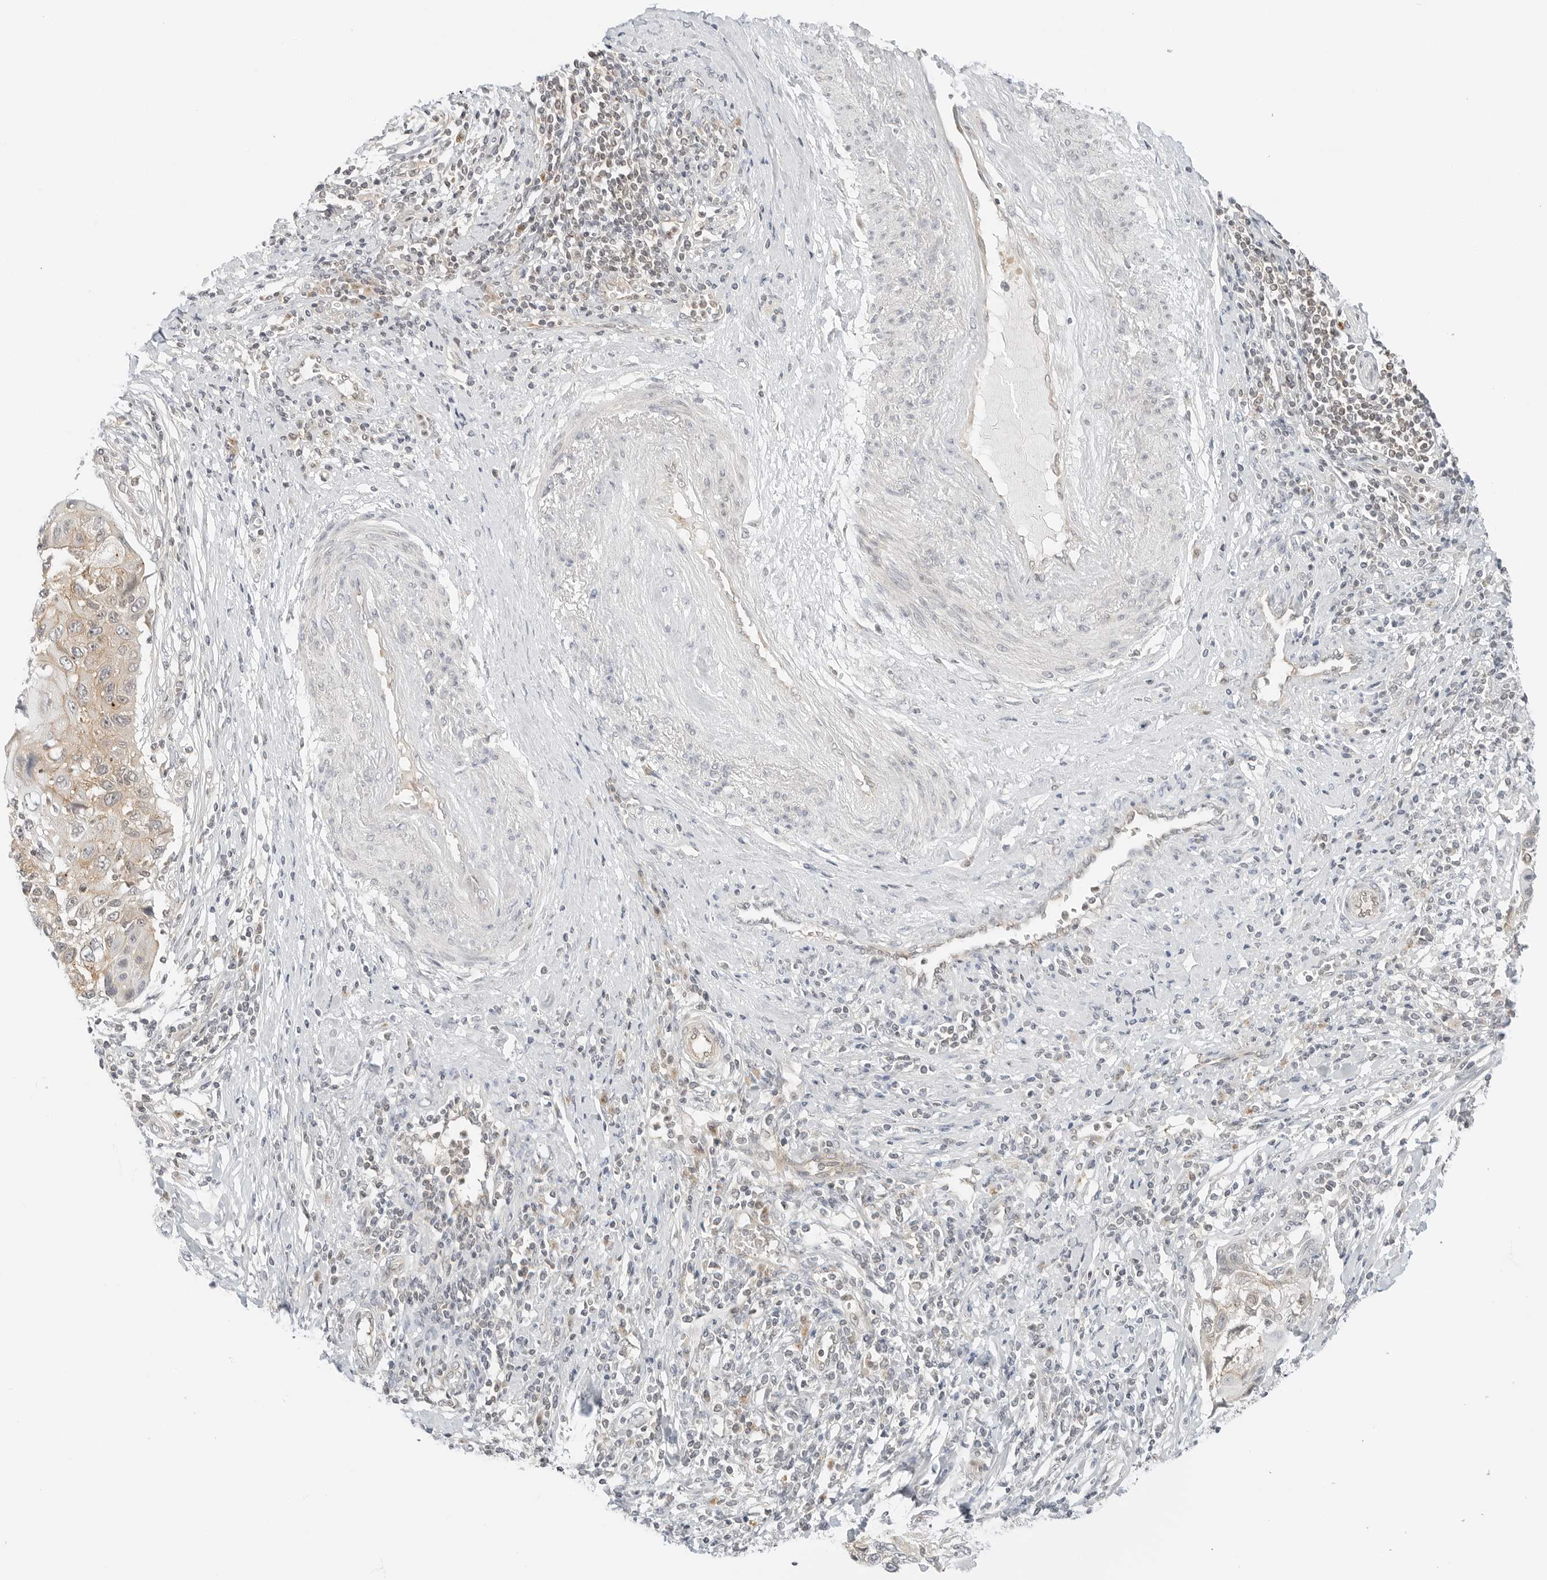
{"staining": {"intensity": "weak", "quantity": "25%-75%", "location": "cytoplasmic/membranous"}, "tissue": "cervical cancer", "cell_type": "Tumor cells", "image_type": "cancer", "snomed": [{"axis": "morphology", "description": "Squamous cell carcinoma, NOS"}, {"axis": "topography", "description": "Cervix"}], "caption": "Brown immunohistochemical staining in human cervical cancer exhibits weak cytoplasmic/membranous positivity in approximately 25%-75% of tumor cells. The protein is shown in brown color, while the nuclei are stained blue.", "gene": "IQCC", "patient": {"sex": "female", "age": 70}}